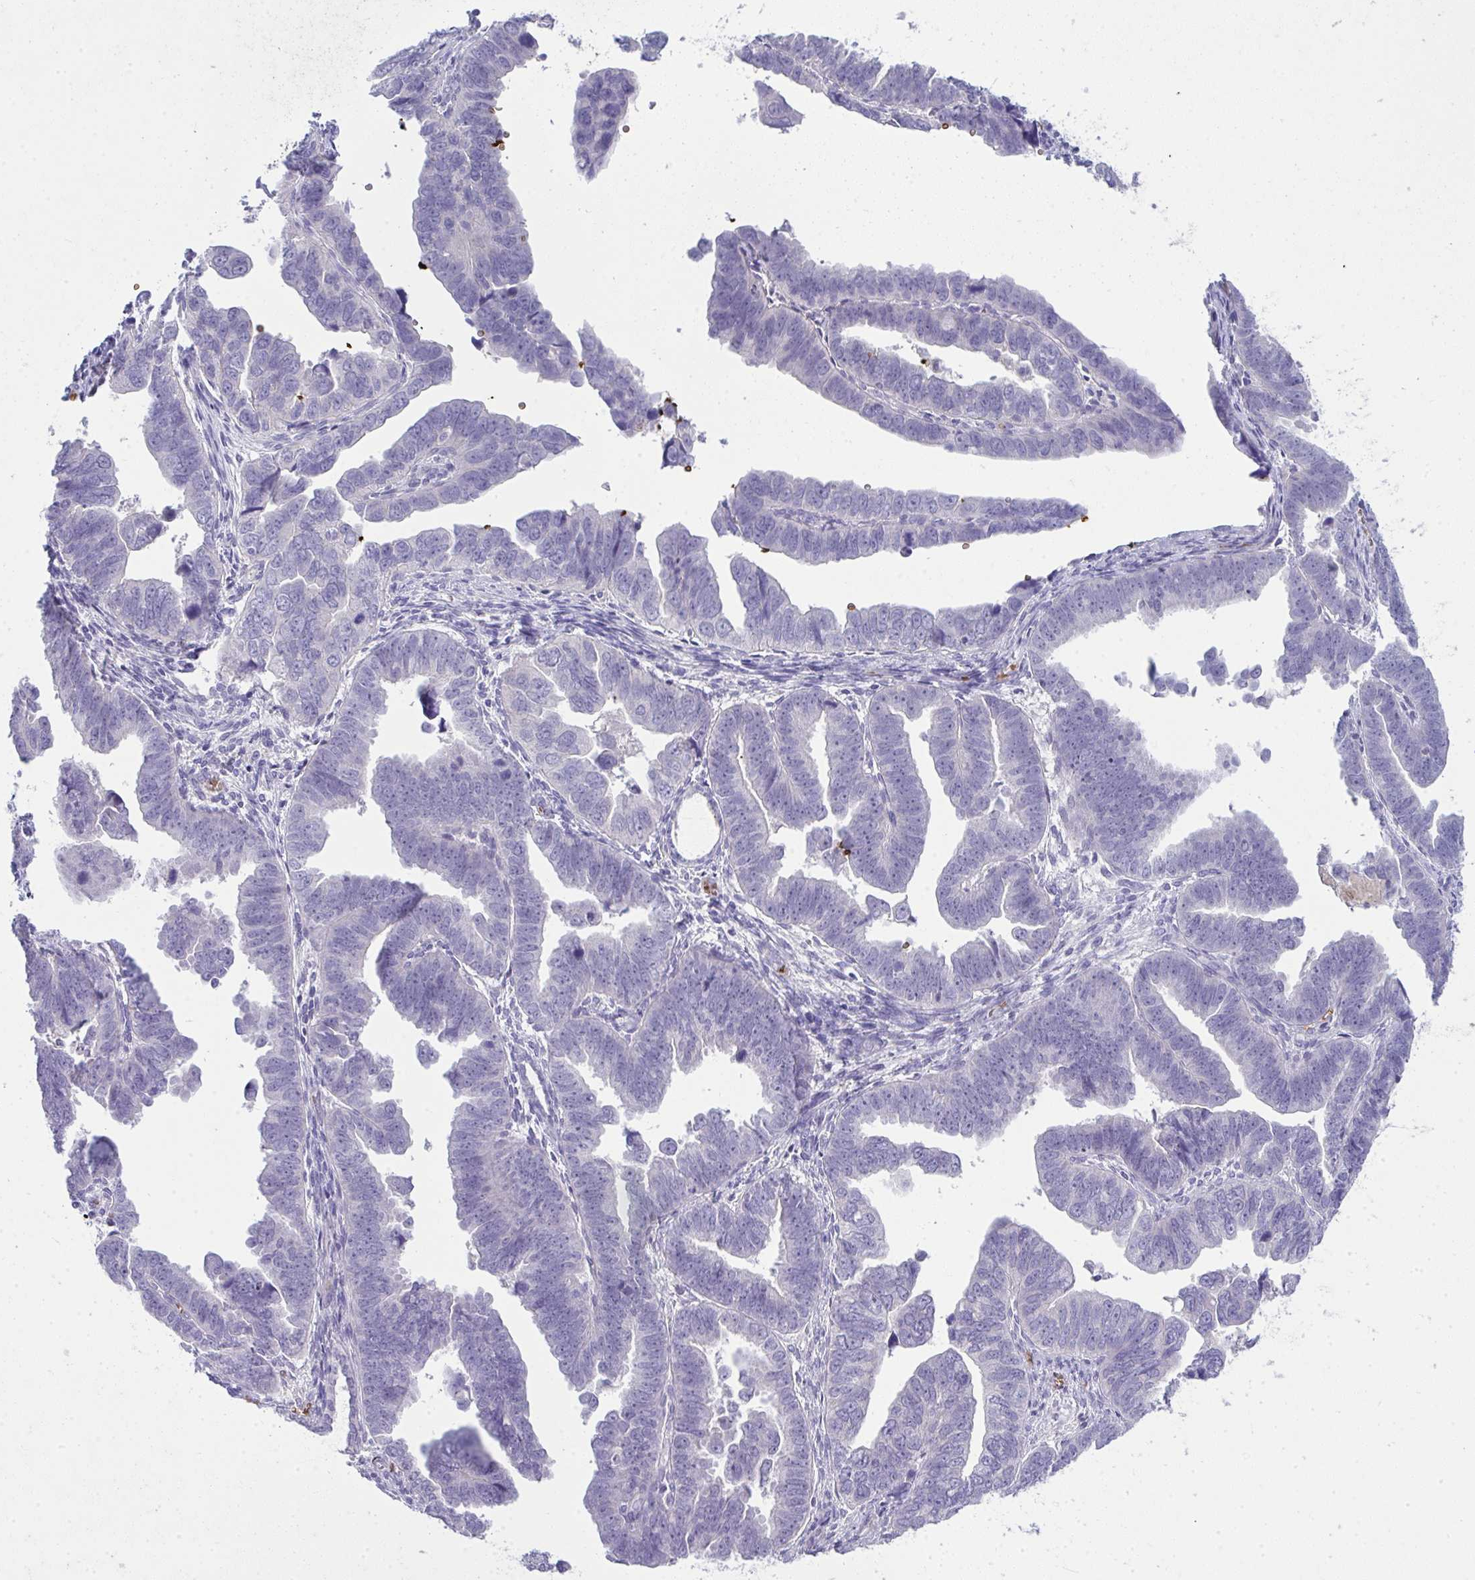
{"staining": {"intensity": "negative", "quantity": "none", "location": "none"}, "tissue": "endometrial cancer", "cell_type": "Tumor cells", "image_type": "cancer", "snomed": [{"axis": "morphology", "description": "Adenocarcinoma, NOS"}, {"axis": "topography", "description": "Endometrium"}], "caption": "This is an immunohistochemistry histopathology image of endometrial cancer. There is no expression in tumor cells.", "gene": "SPTB", "patient": {"sex": "female", "age": 75}}